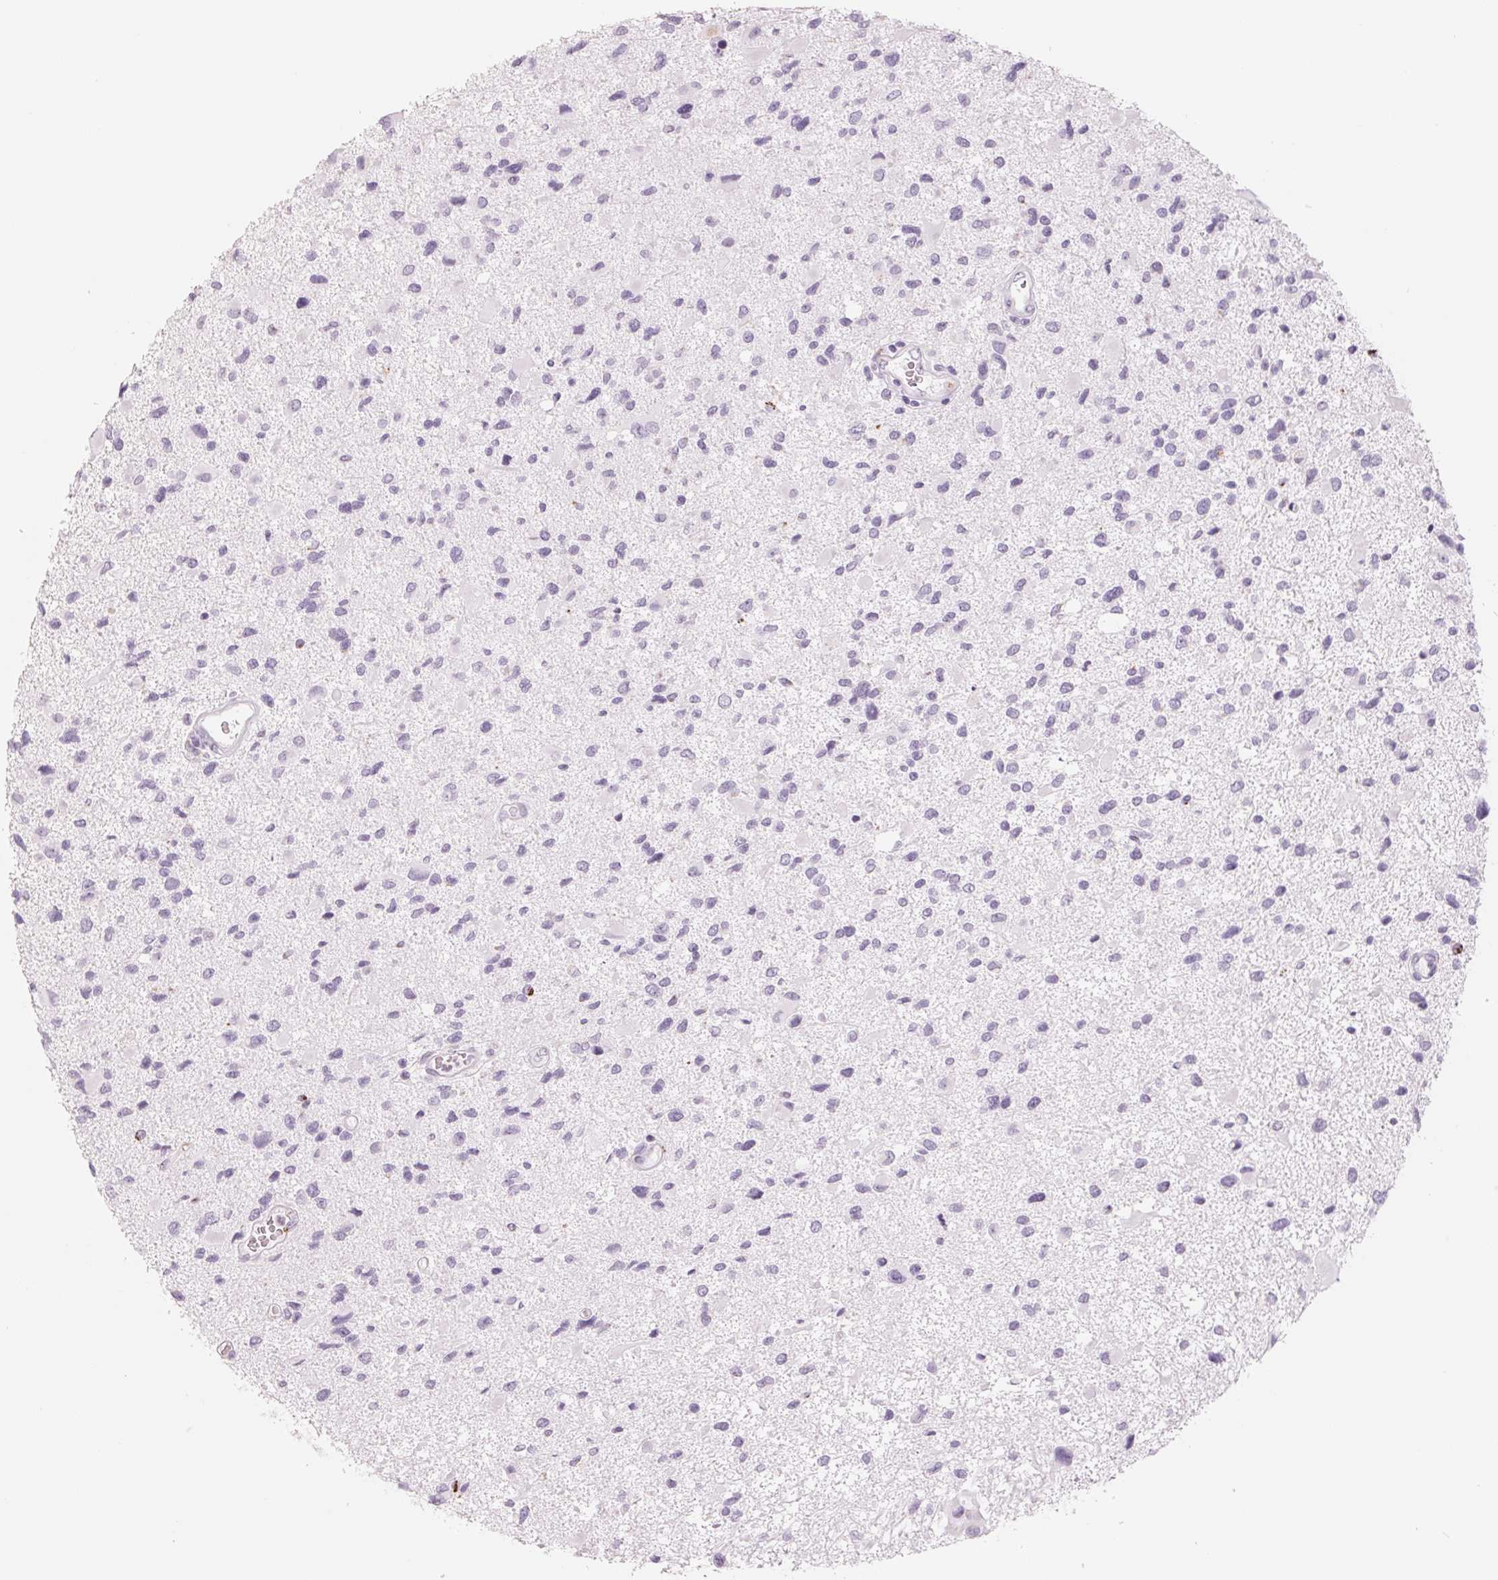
{"staining": {"intensity": "strong", "quantity": "<25%", "location": "cytoplasmic/membranous"}, "tissue": "glioma", "cell_type": "Tumor cells", "image_type": "cancer", "snomed": [{"axis": "morphology", "description": "Glioma, malignant, Low grade"}, {"axis": "topography", "description": "Brain"}], "caption": "There is medium levels of strong cytoplasmic/membranous expression in tumor cells of glioma, as demonstrated by immunohistochemical staining (brown color).", "gene": "GALNT7", "patient": {"sex": "female", "age": 32}}